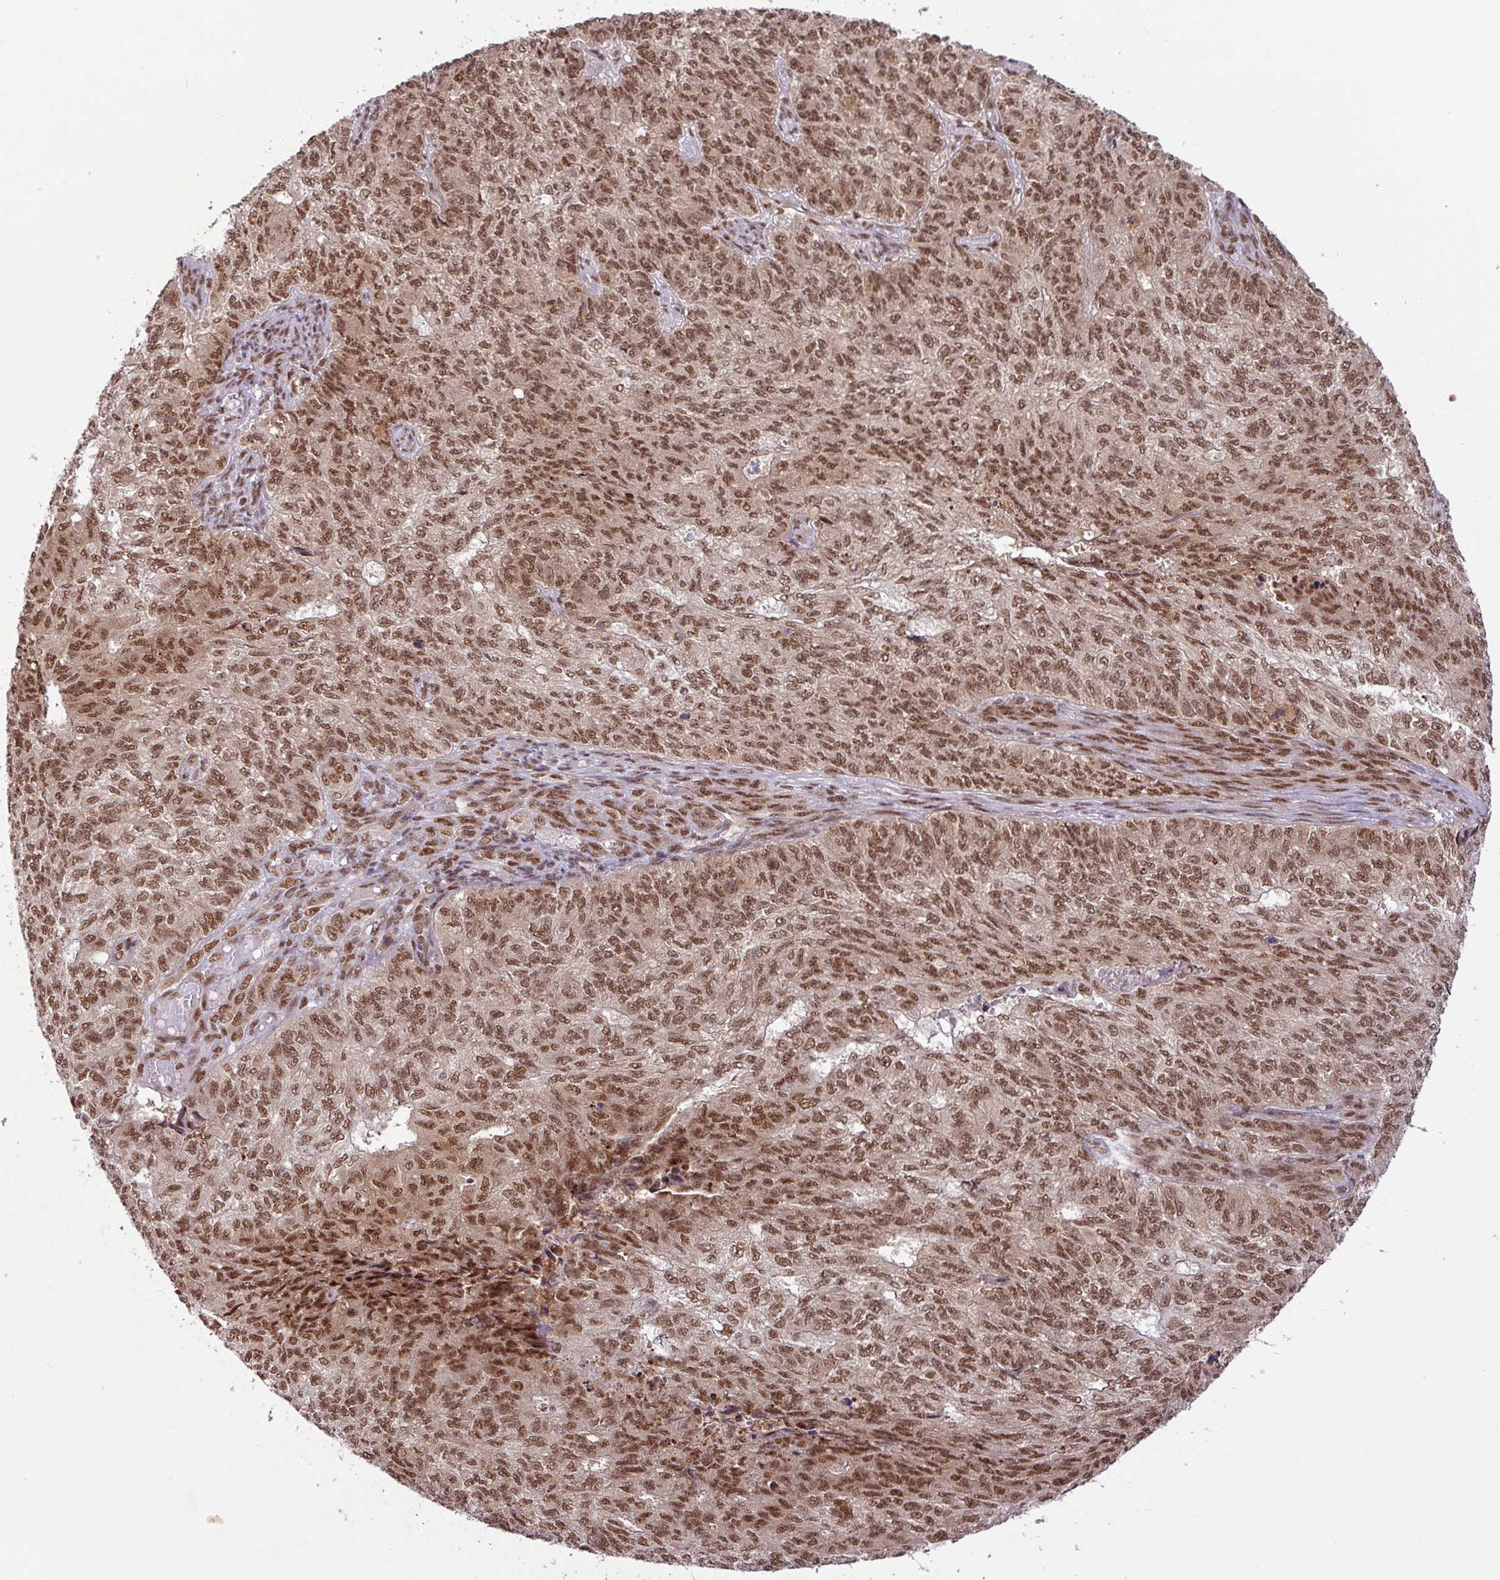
{"staining": {"intensity": "moderate", "quantity": ">75%", "location": "nuclear"}, "tissue": "endometrial cancer", "cell_type": "Tumor cells", "image_type": "cancer", "snomed": [{"axis": "morphology", "description": "Adenocarcinoma, NOS"}, {"axis": "topography", "description": "Endometrium"}], "caption": "About >75% of tumor cells in endometrial adenocarcinoma reveal moderate nuclear protein expression as visualized by brown immunohistochemical staining.", "gene": "SRSF2", "patient": {"sex": "female", "age": 32}}